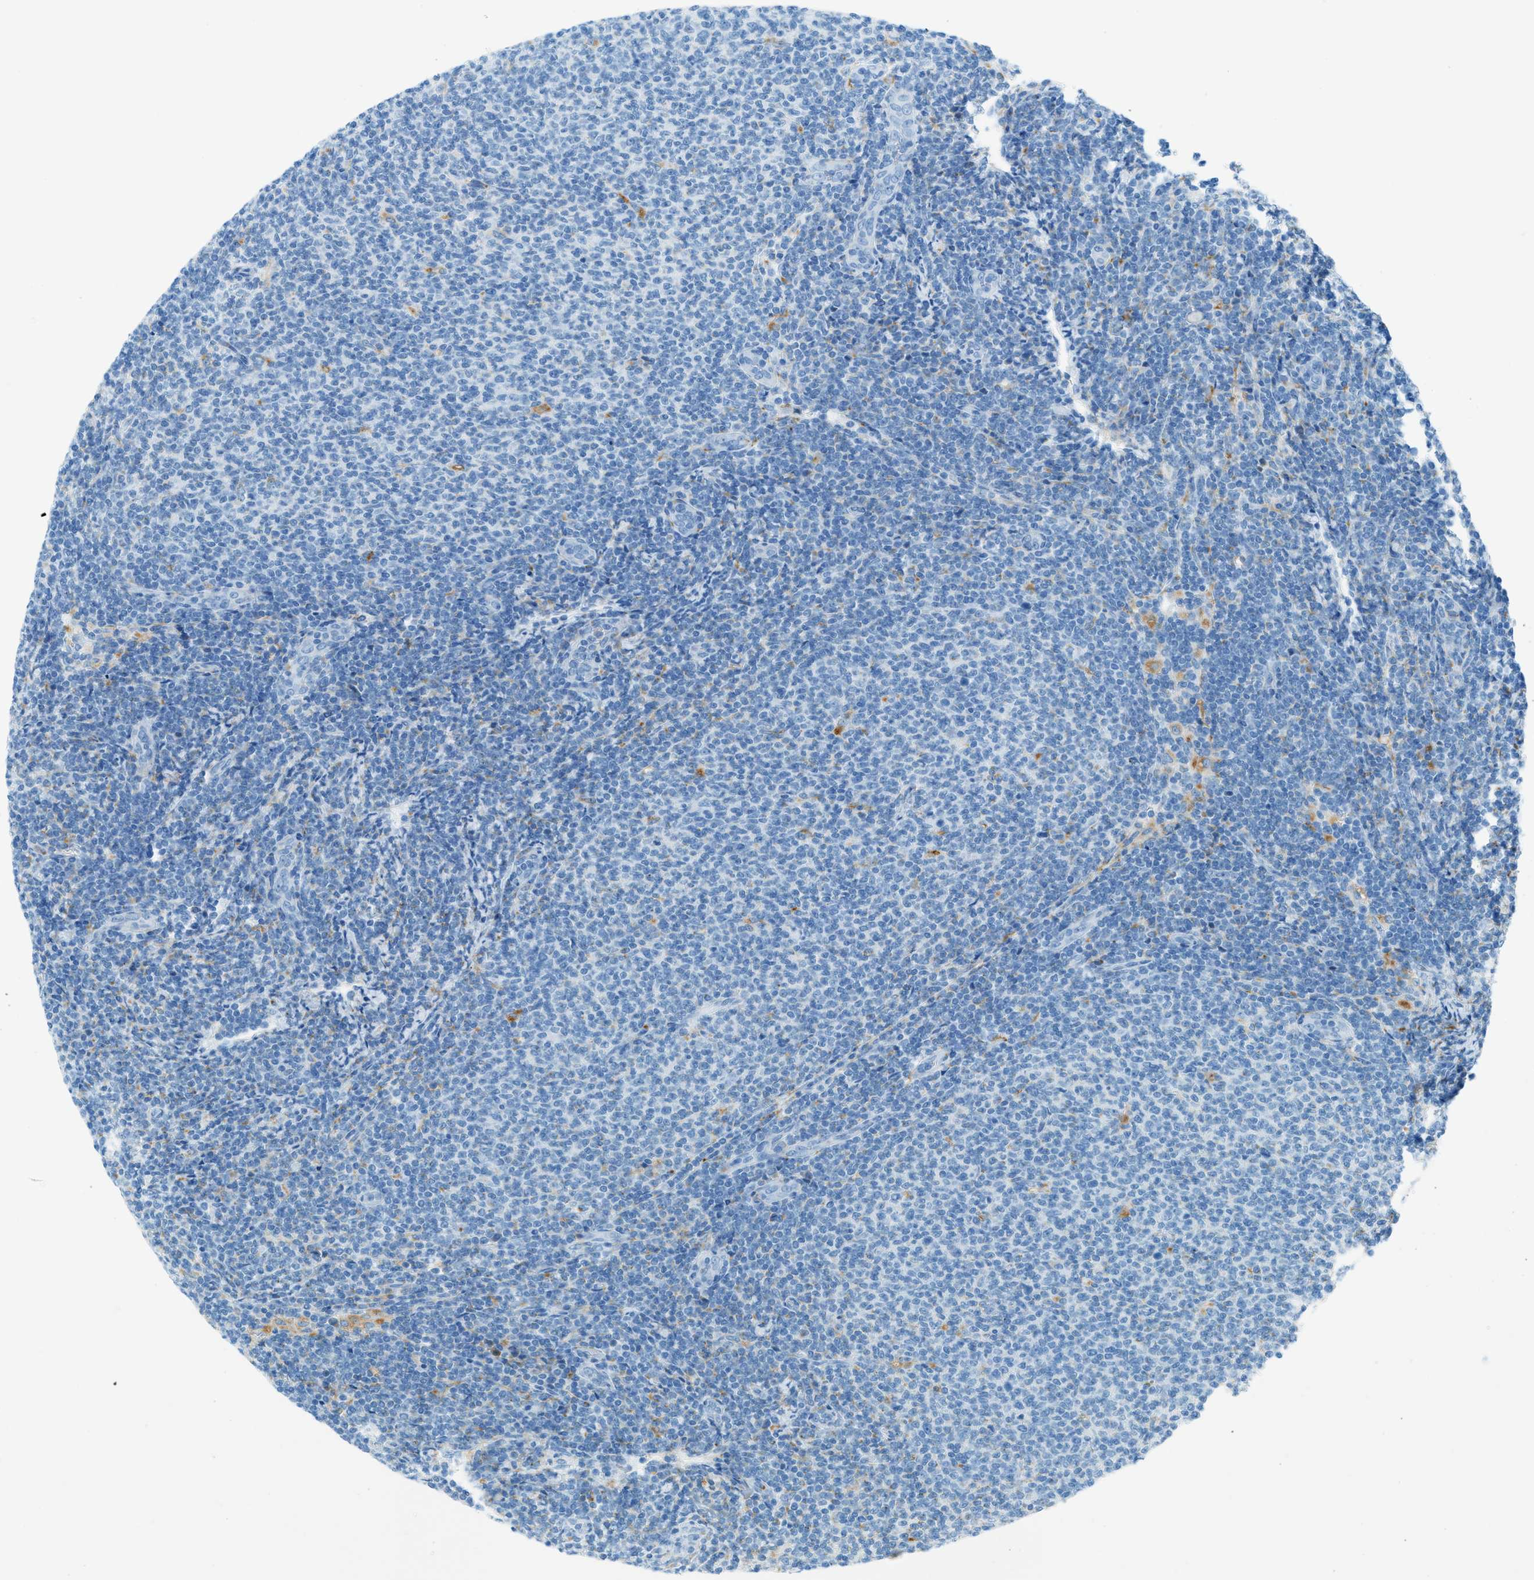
{"staining": {"intensity": "negative", "quantity": "none", "location": "none"}, "tissue": "lymphoma", "cell_type": "Tumor cells", "image_type": "cancer", "snomed": [{"axis": "morphology", "description": "Malignant lymphoma, non-Hodgkin's type, Low grade"}, {"axis": "topography", "description": "Lymph node"}], "caption": "High magnification brightfield microscopy of lymphoma stained with DAB (3,3'-diaminobenzidine) (brown) and counterstained with hematoxylin (blue): tumor cells show no significant positivity.", "gene": "C21orf62", "patient": {"sex": "male", "age": 66}}